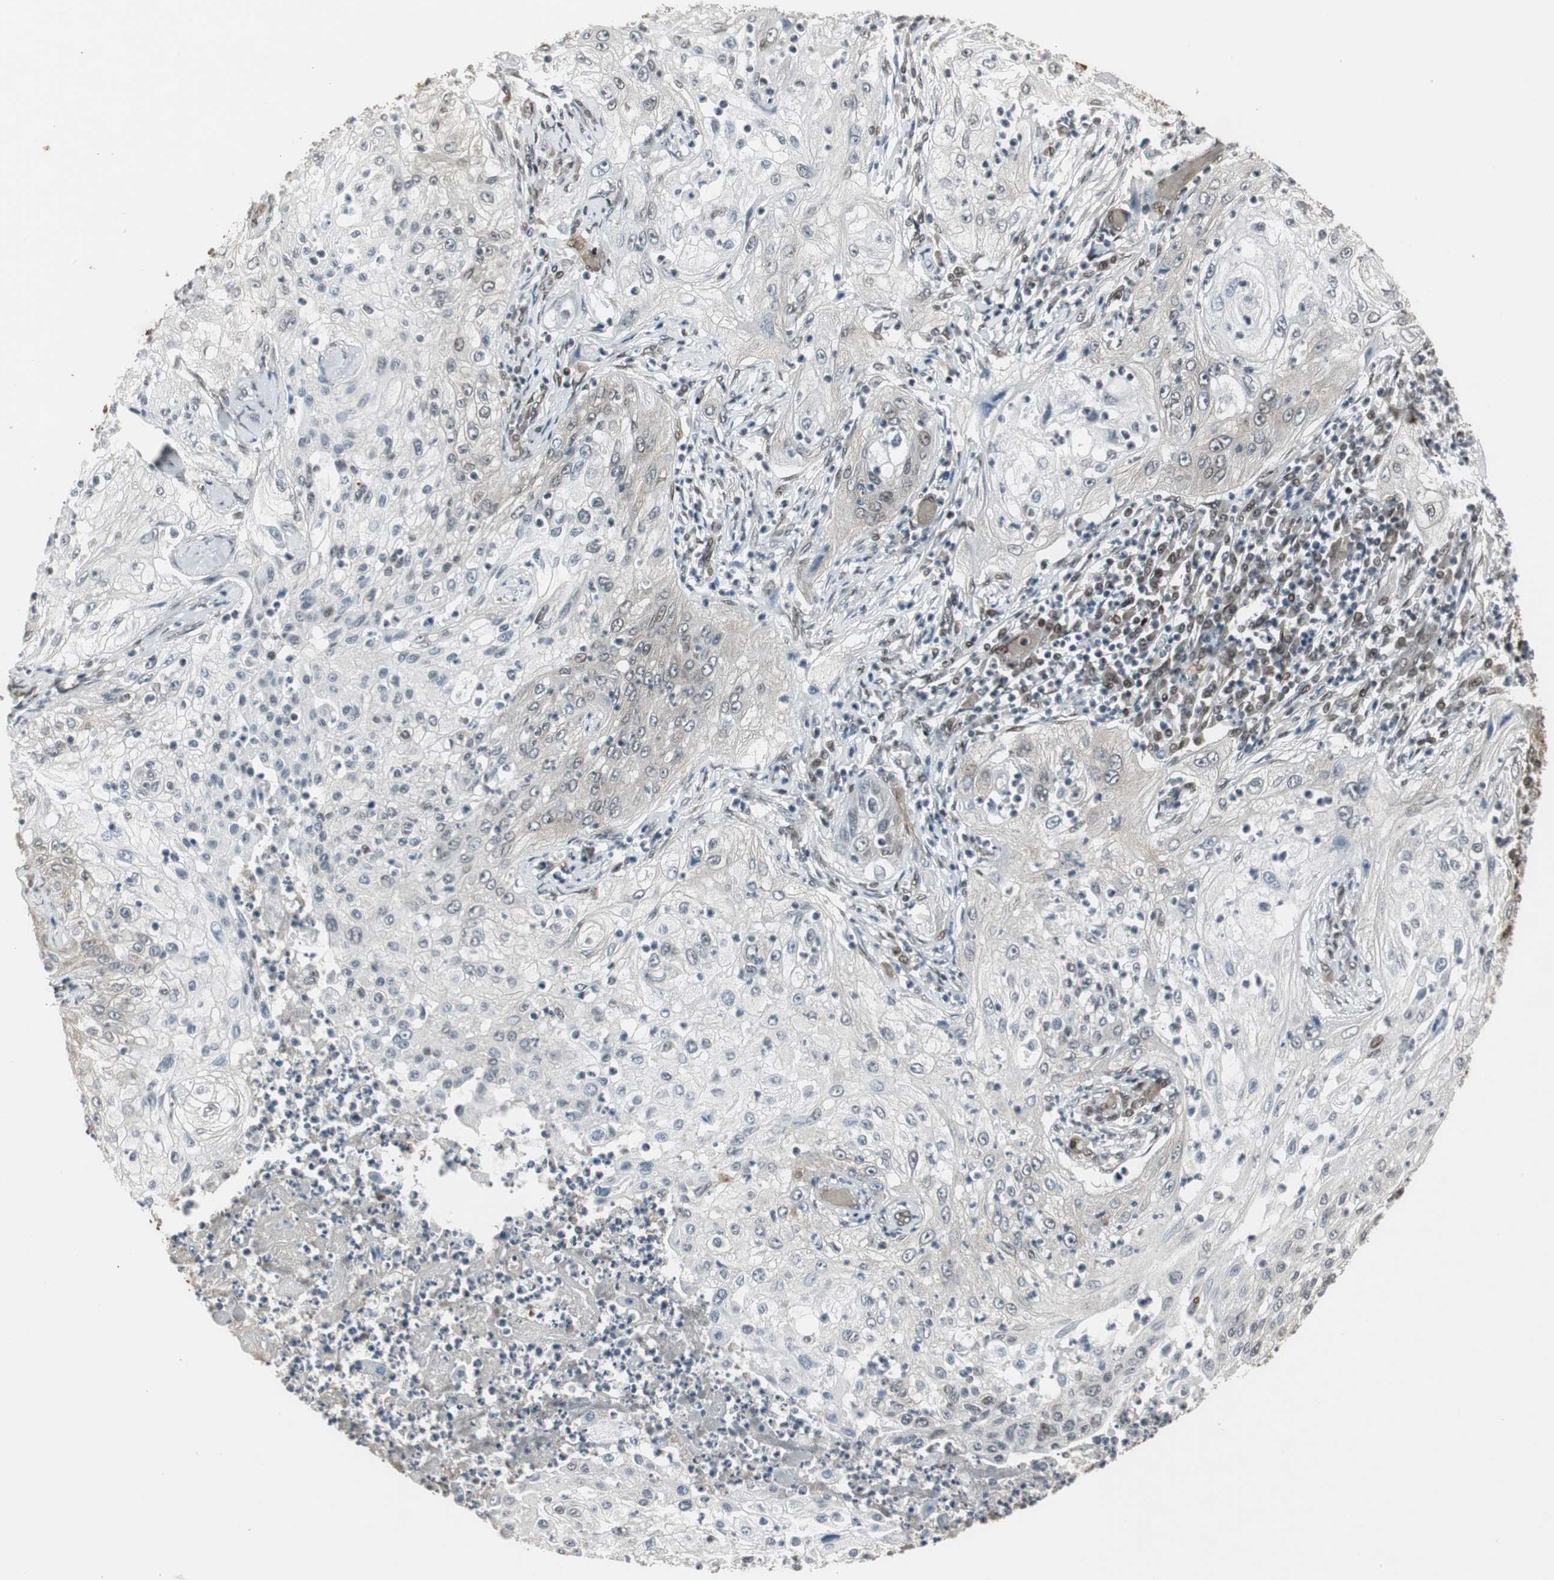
{"staining": {"intensity": "weak", "quantity": "<25%", "location": "cytoplasmic/membranous"}, "tissue": "lung cancer", "cell_type": "Tumor cells", "image_type": "cancer", "snomed": [{"axis": "morphology", "description": "Inflammation, NOS"}, {"axis": "morphology", "description": "Squamous cell carcinoma, NOS"}, {"axis": "topography", "description": "Lymph node"}, {"axis": "topography", "description": "Soft tissue"}, {"axis": "topography", "description": "Lung"}], "caption": "DAB (3,3'-diaminobenzidine) immunohistochemical staining of human lung cancer (squamous cell carcinoma) shows no significant staining in tumor cells. (DAB (3,3'-diaminobenzidine) IHC with hematoxylin counter stain).", "gene": "TAF5", "patient": {"sex": "male", "age": 66}}